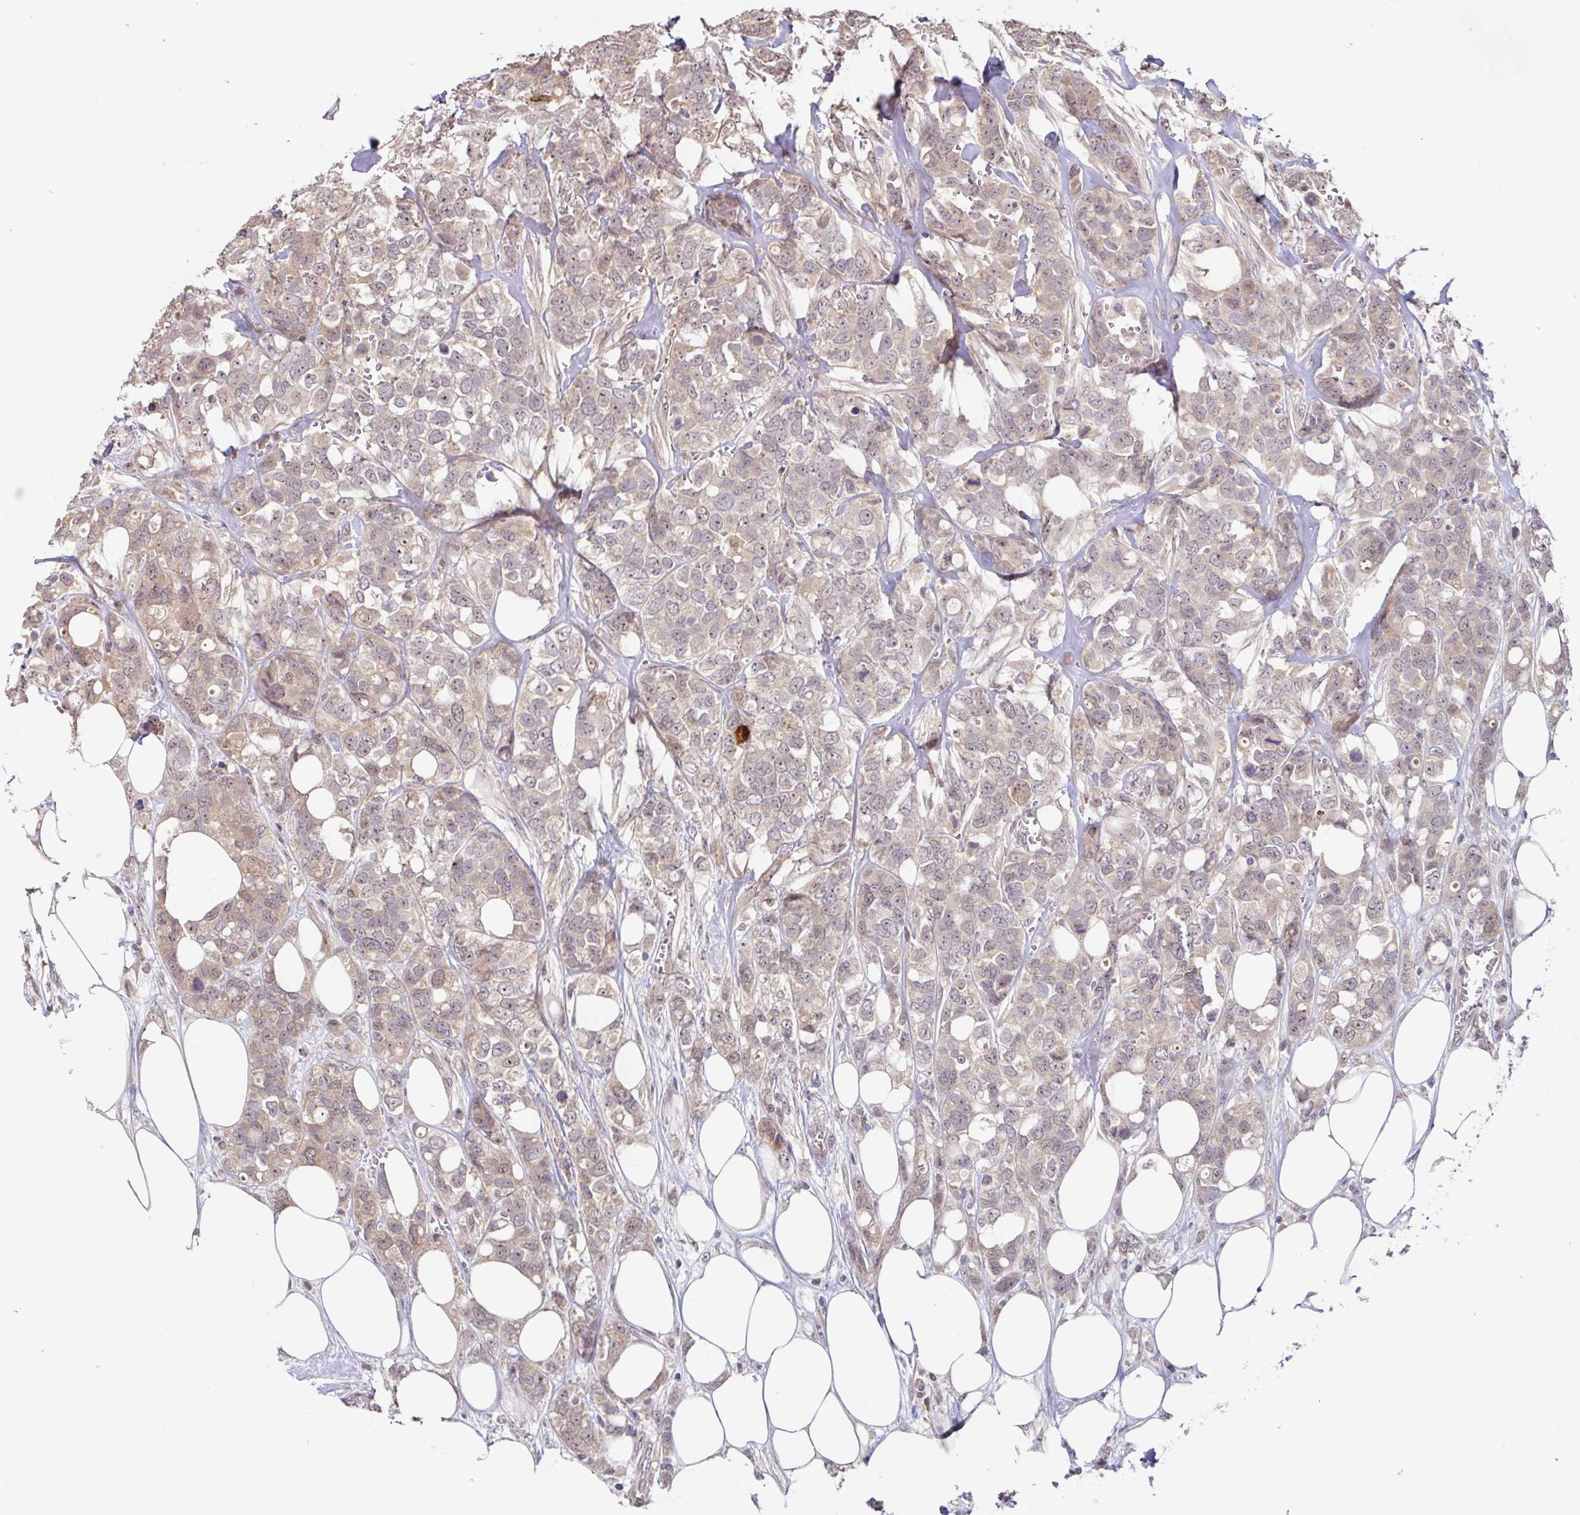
{"staining": {"intensity": "weak", "quantity": ">75%", "location": "cytoplasmic/membranous"}, "tissue": "breast cancer", "cell_type": "Tumor cells", "image_type": "cancer", "snomed": [{"axis": "morphology", "description": "Lobular carcinoma"}, {"axis": "topography", "description": "Breast"}], "caption": "This histopathology image demonstrates IHC staining of lobular carcinoma (breast), with low weak cytoplasmic/membranous positivity in approximately >75% of tumor cells.", "gene": "STYXL1", "patient": {"sex": "female", "age": 91}}